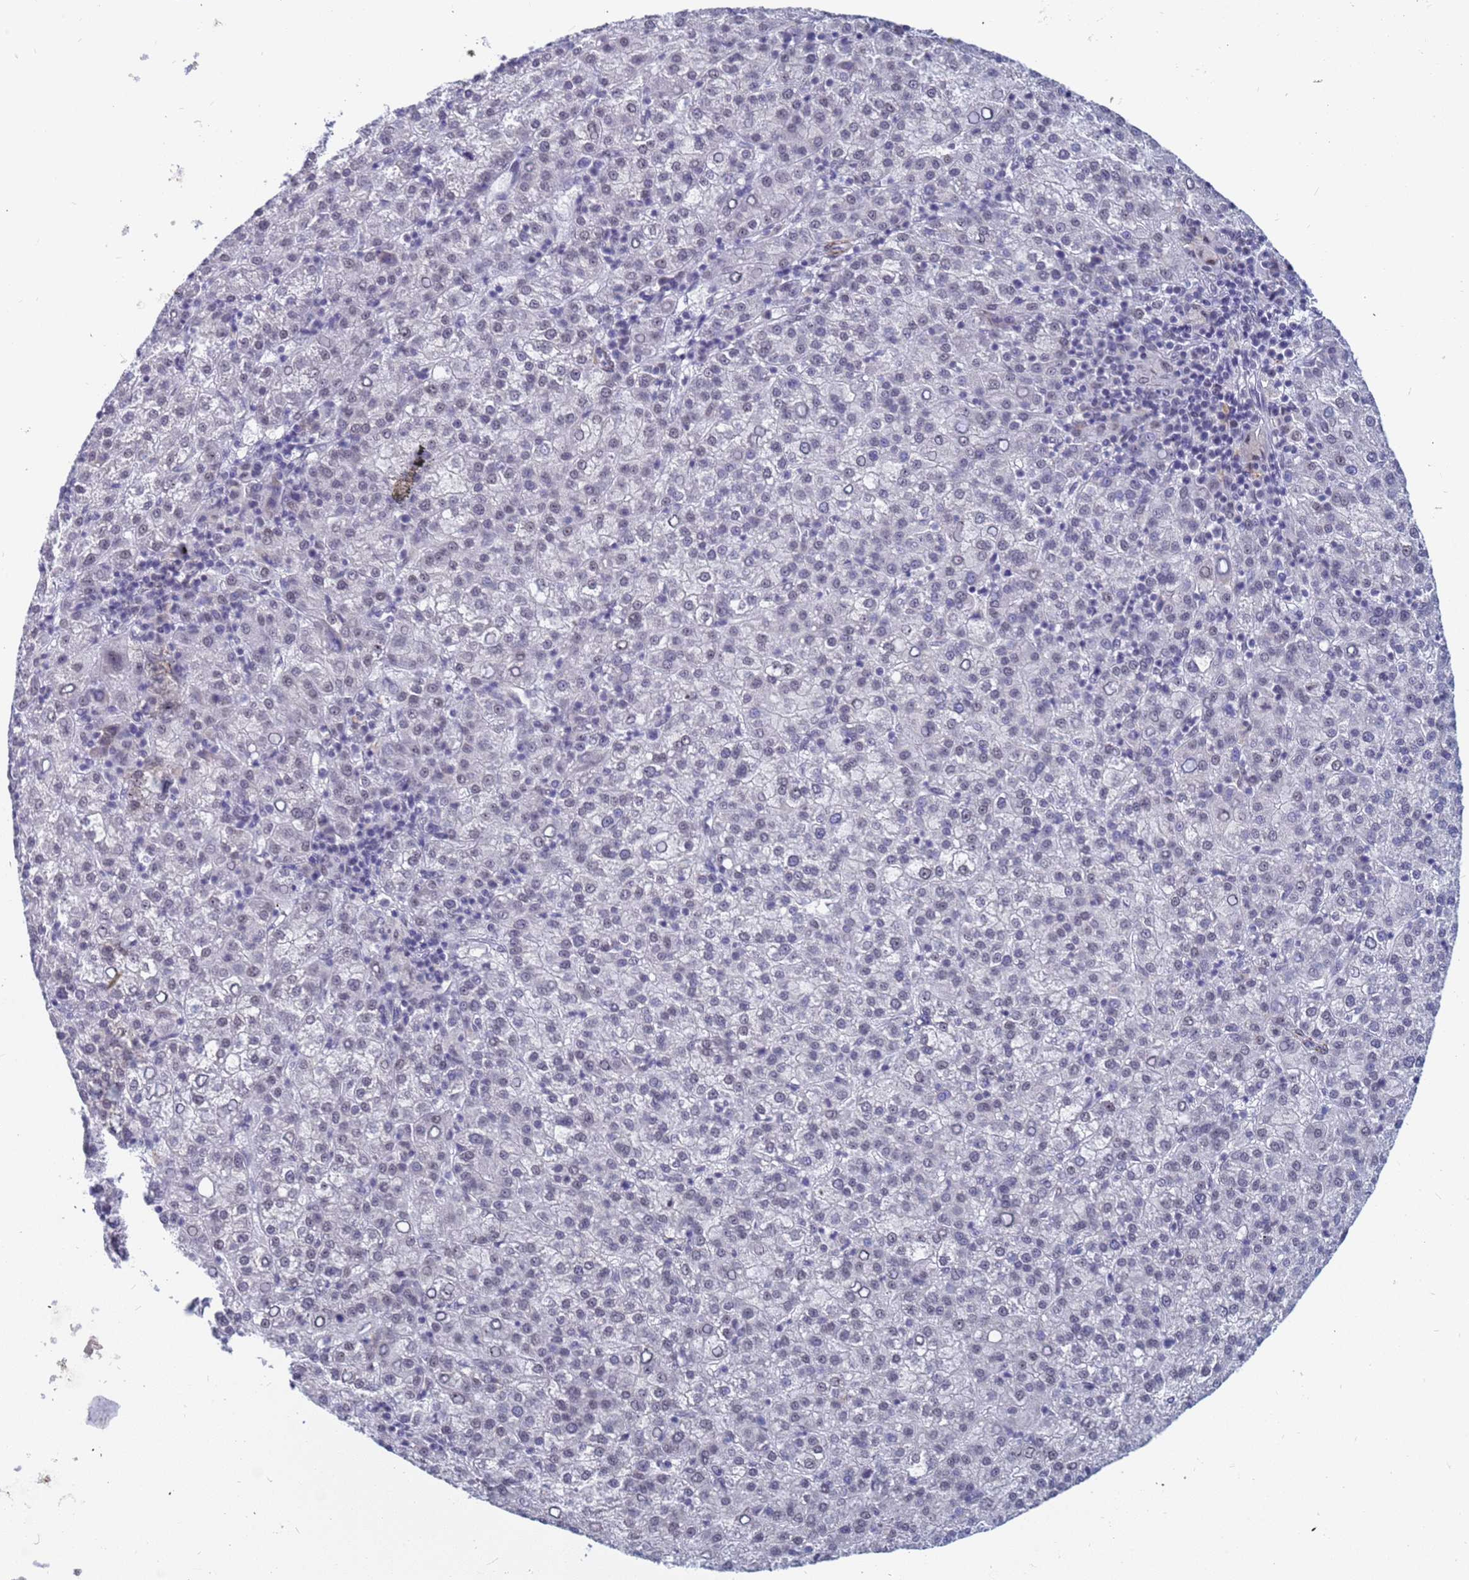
{"staining": {"intensity": "weak", "quantity": "<25%", "location": "nuclear"}, "tissue": "liver cancer", "cell_type": "Tumor cells", "image_type": "cancer", "snomed": [{"axis": "morphology", "description": "Carcinoma, Hepatocellular, NOS"}, {"axis": "topography", "description": "Liver"}], "caption": "IHC micrograph of human liver hepatocellular carcinoma stained for a protein (brown), which exhibits no expression in tumor cells.", "gene": "CXorf65", "patient": {"sex": "female", "age": 58}}